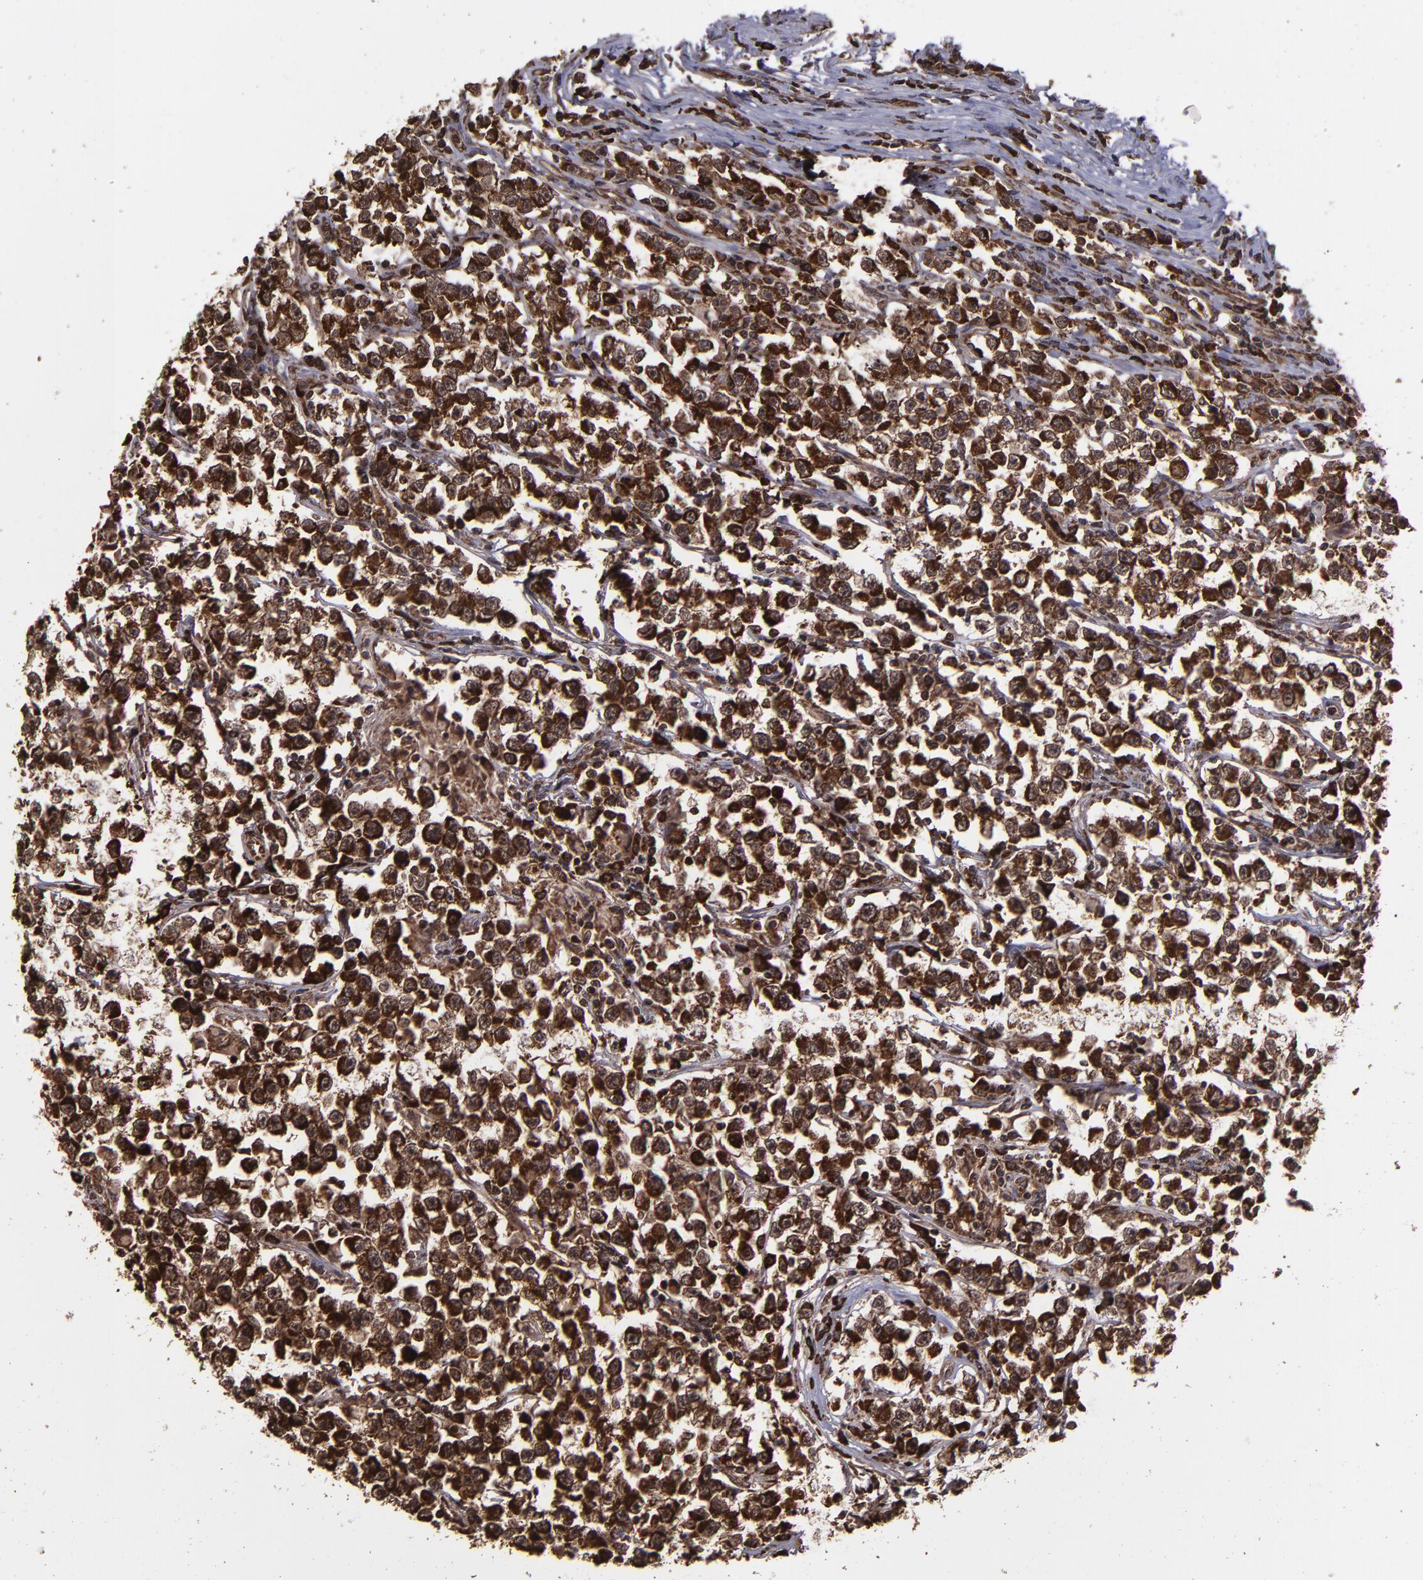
{"staining": {"intensity": "strong", "quantity": ">75%", "location": "cytoplasmic/membranous,nuclear"}, "tissue": "testis cancer", "cell_type": "Tumor cells", "image_type": "cancer", "snomed": [{"axis": "morphology", "description": "Seminoma, NOS"}, {"axis": "topography", "description": "Testis"}], "caption": "Tumor cells demonstrate high levels of strong cytoplasmic/membranous and nuclear expression in about >75% of cells in testis cancer (seminoma). The protein of interest is shown in brown color, while the nuclei are stained blue.", "gene": "EIF4ENIF1", "patient": {"sex": "male", "age": 33}}